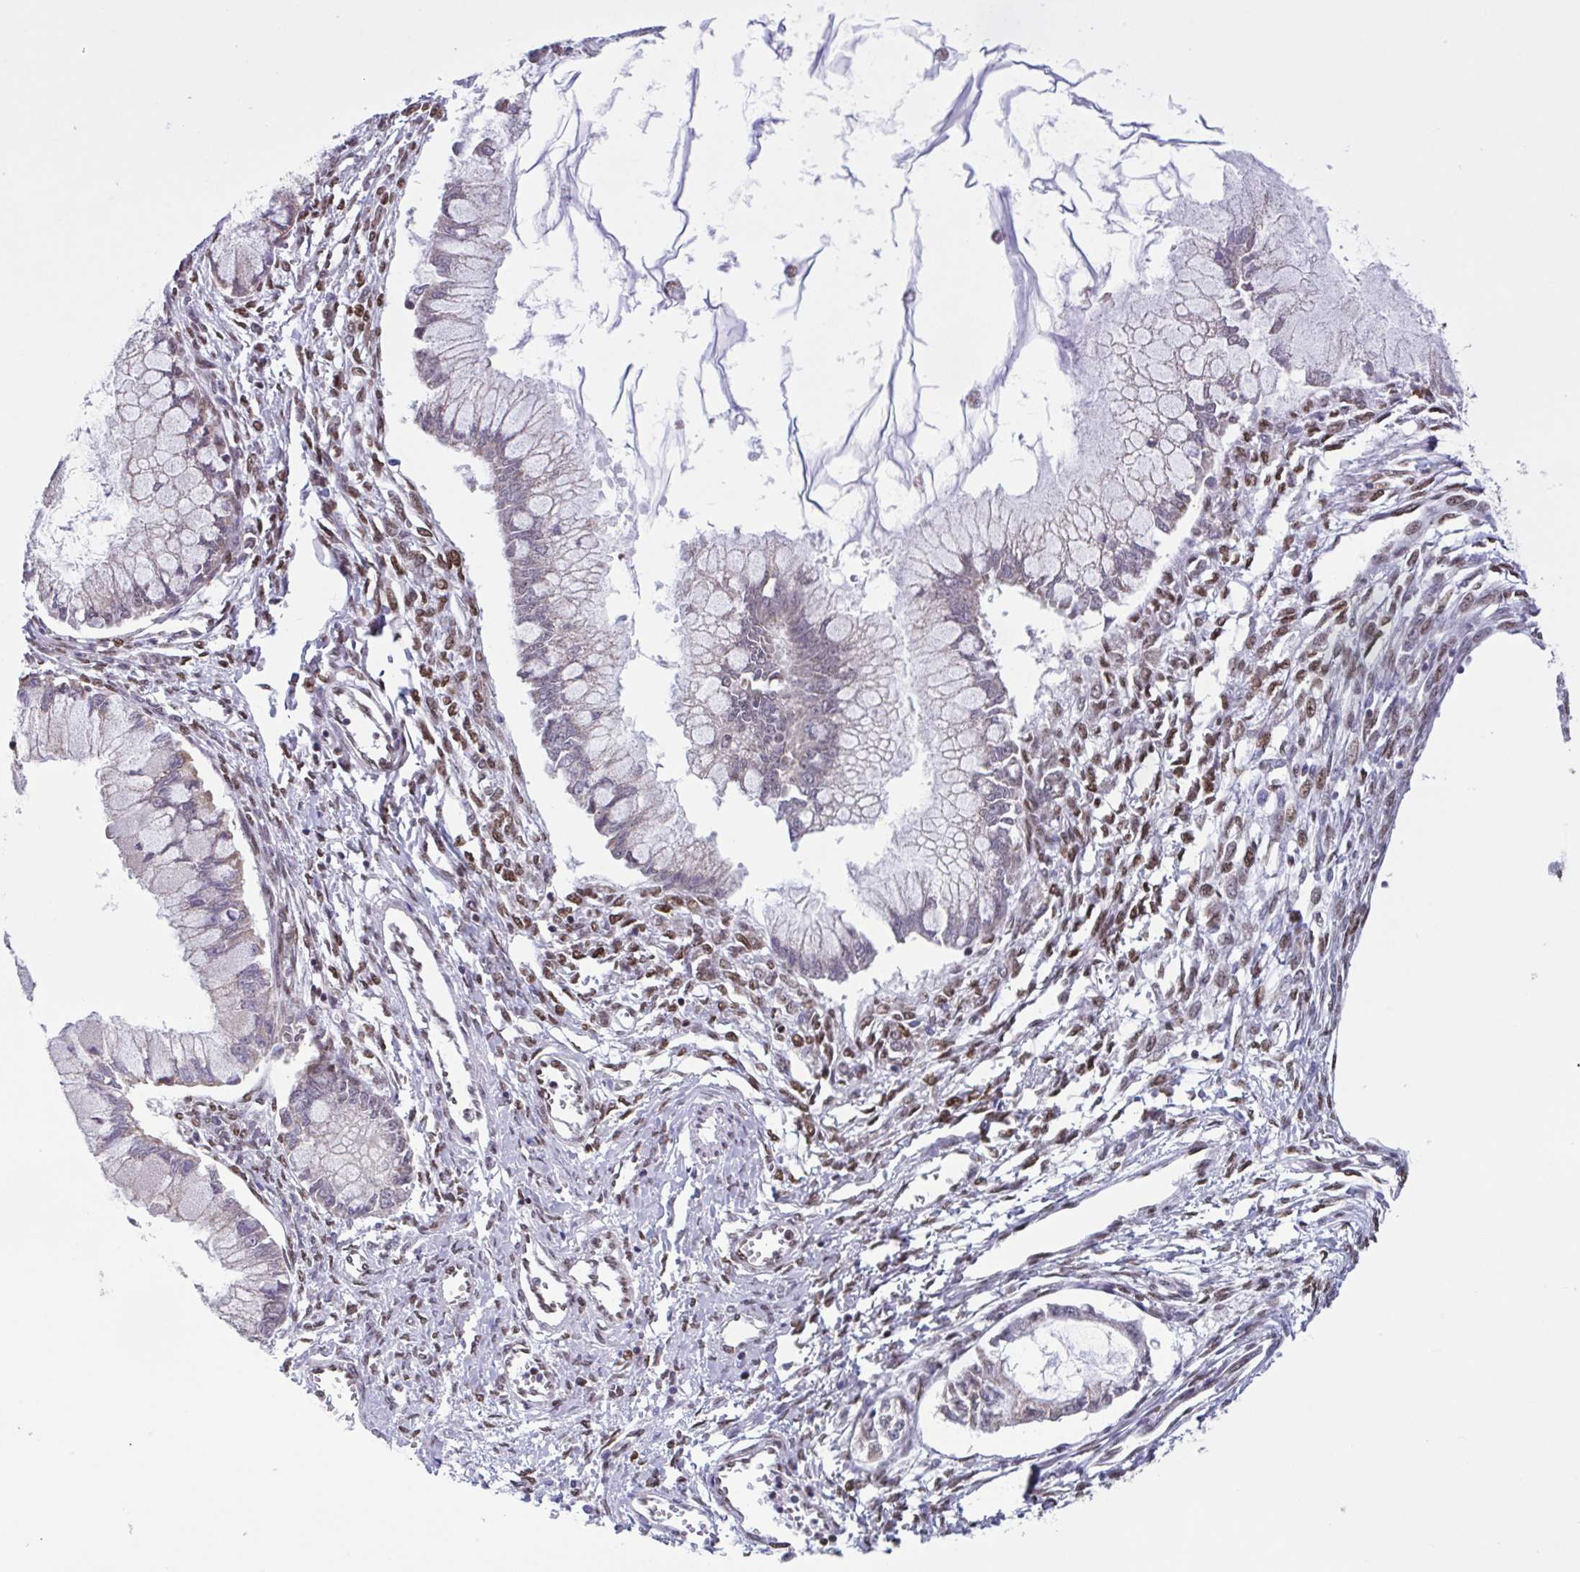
{"staining": {"intensity": "negative", "quantity": "none", "location": "none"}, "tissue": "ovarian cancer", "cell_type": "Tumor cells", "image_type": "cancer", "snomed": [{"axis": "morphology", "description": "Cystadenocarcinoma, mucinous, NOS"}, {"axis": "topography", "description": "Ovary"}], "caption": "A photomicrograph of human mucinous cystadenocarcinoma (ovarian) is negative for staining in tumor cells.", "gene": "TIMM21", "patient": {"sex": "female", "age": 34}}